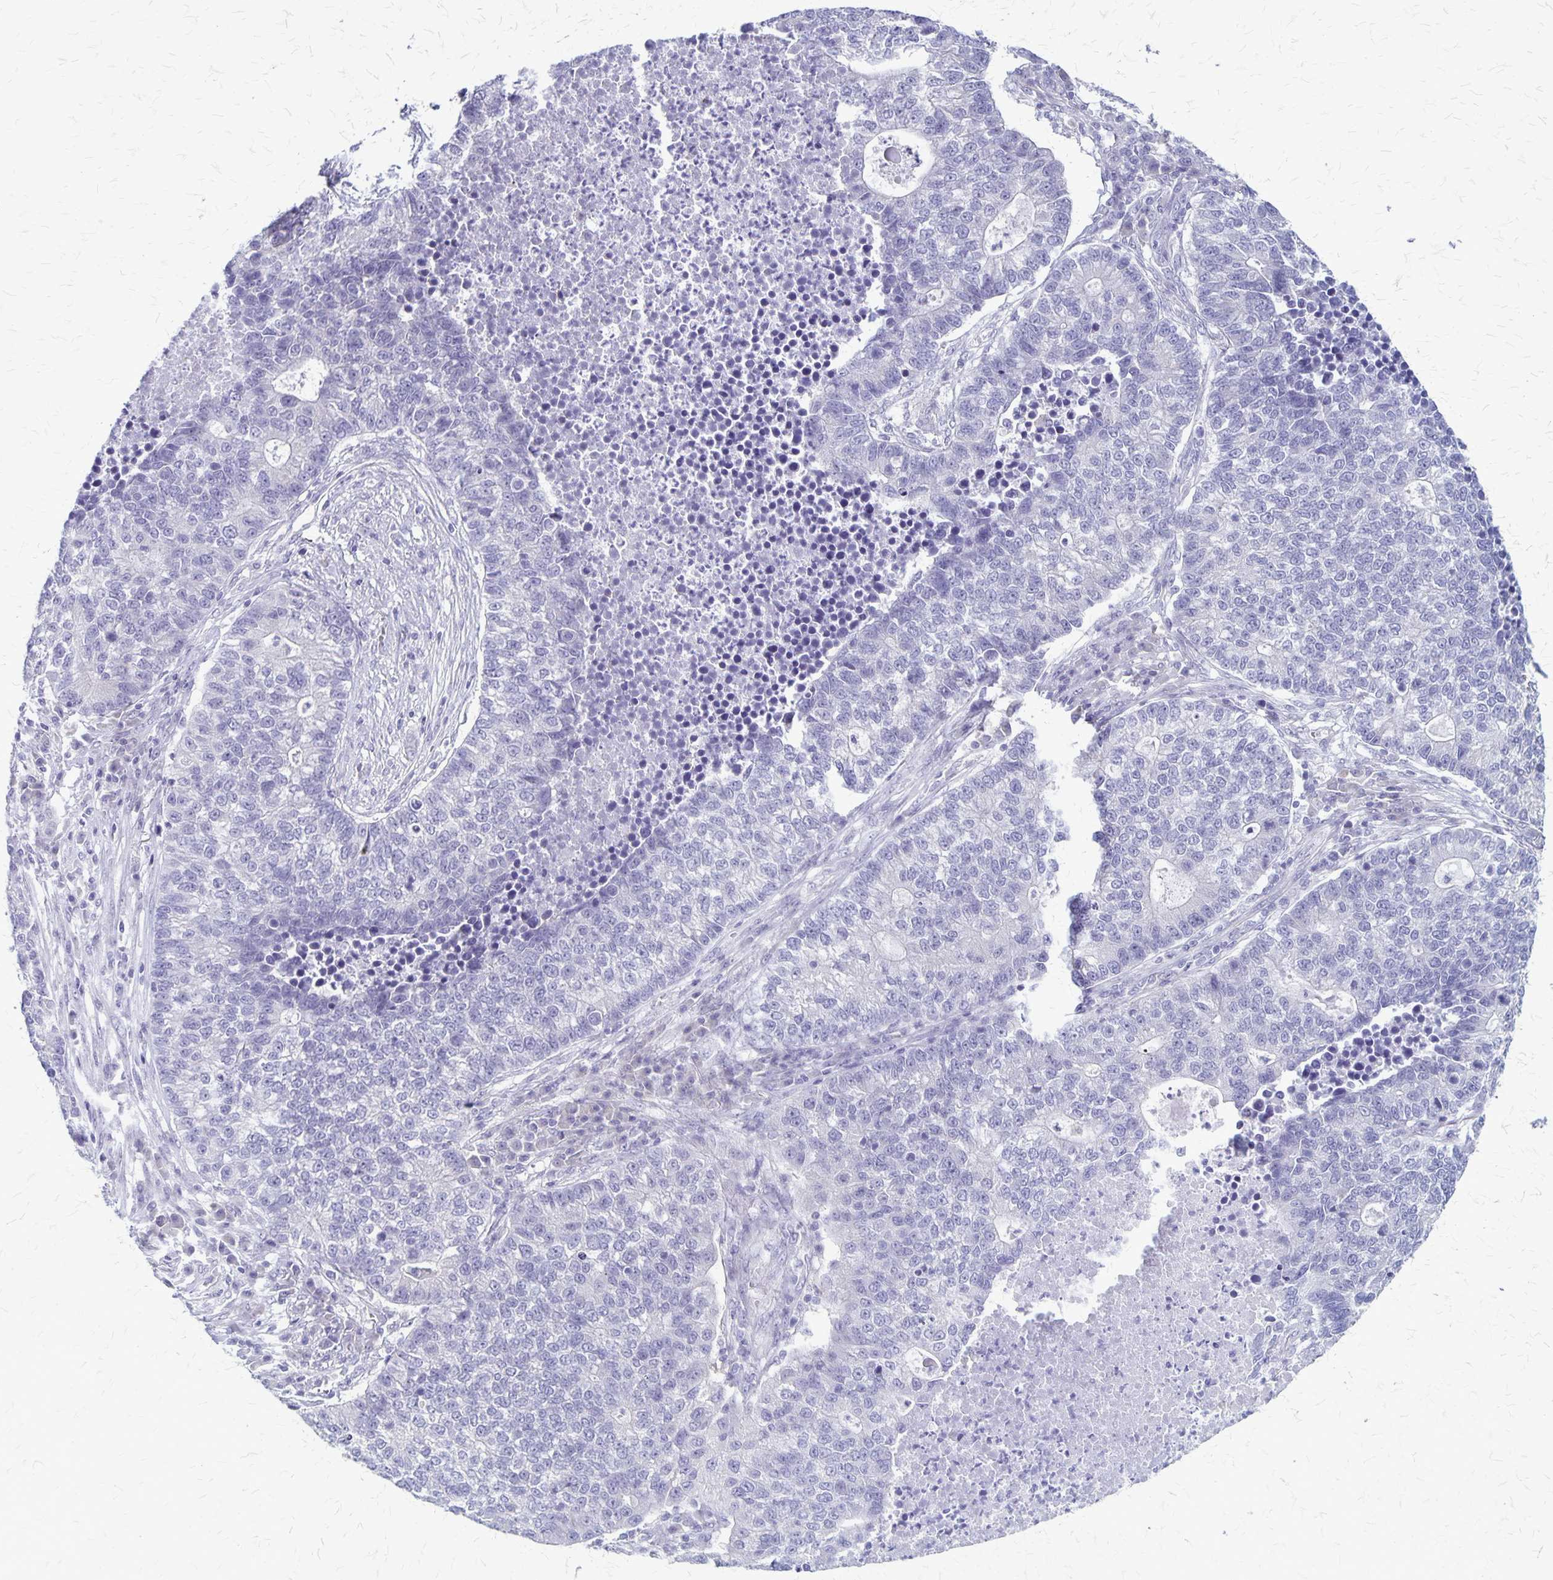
{"staining": {"intensity": "negative", "quantity": "none", "location": "none"}, "tissue": "lung cancer", "cell_type": "Tumor cells", "image_type": "cancer", "snomed": [{"axis": "morphology", "description": "Adenocarcinoma, NOS"}, {"axis": "topography", "description": "Lung"}], "caption": "Immunohistochemistry (IHC) micrograph of neoplastic tissue: human lung adenocarcinoma stained with DAB (3,3'-diaminobenzidine) displays no significant protein positivity in tumor cells.", "gene": "PLXNB3", "patient": {"sex": "male", "age": 57}}